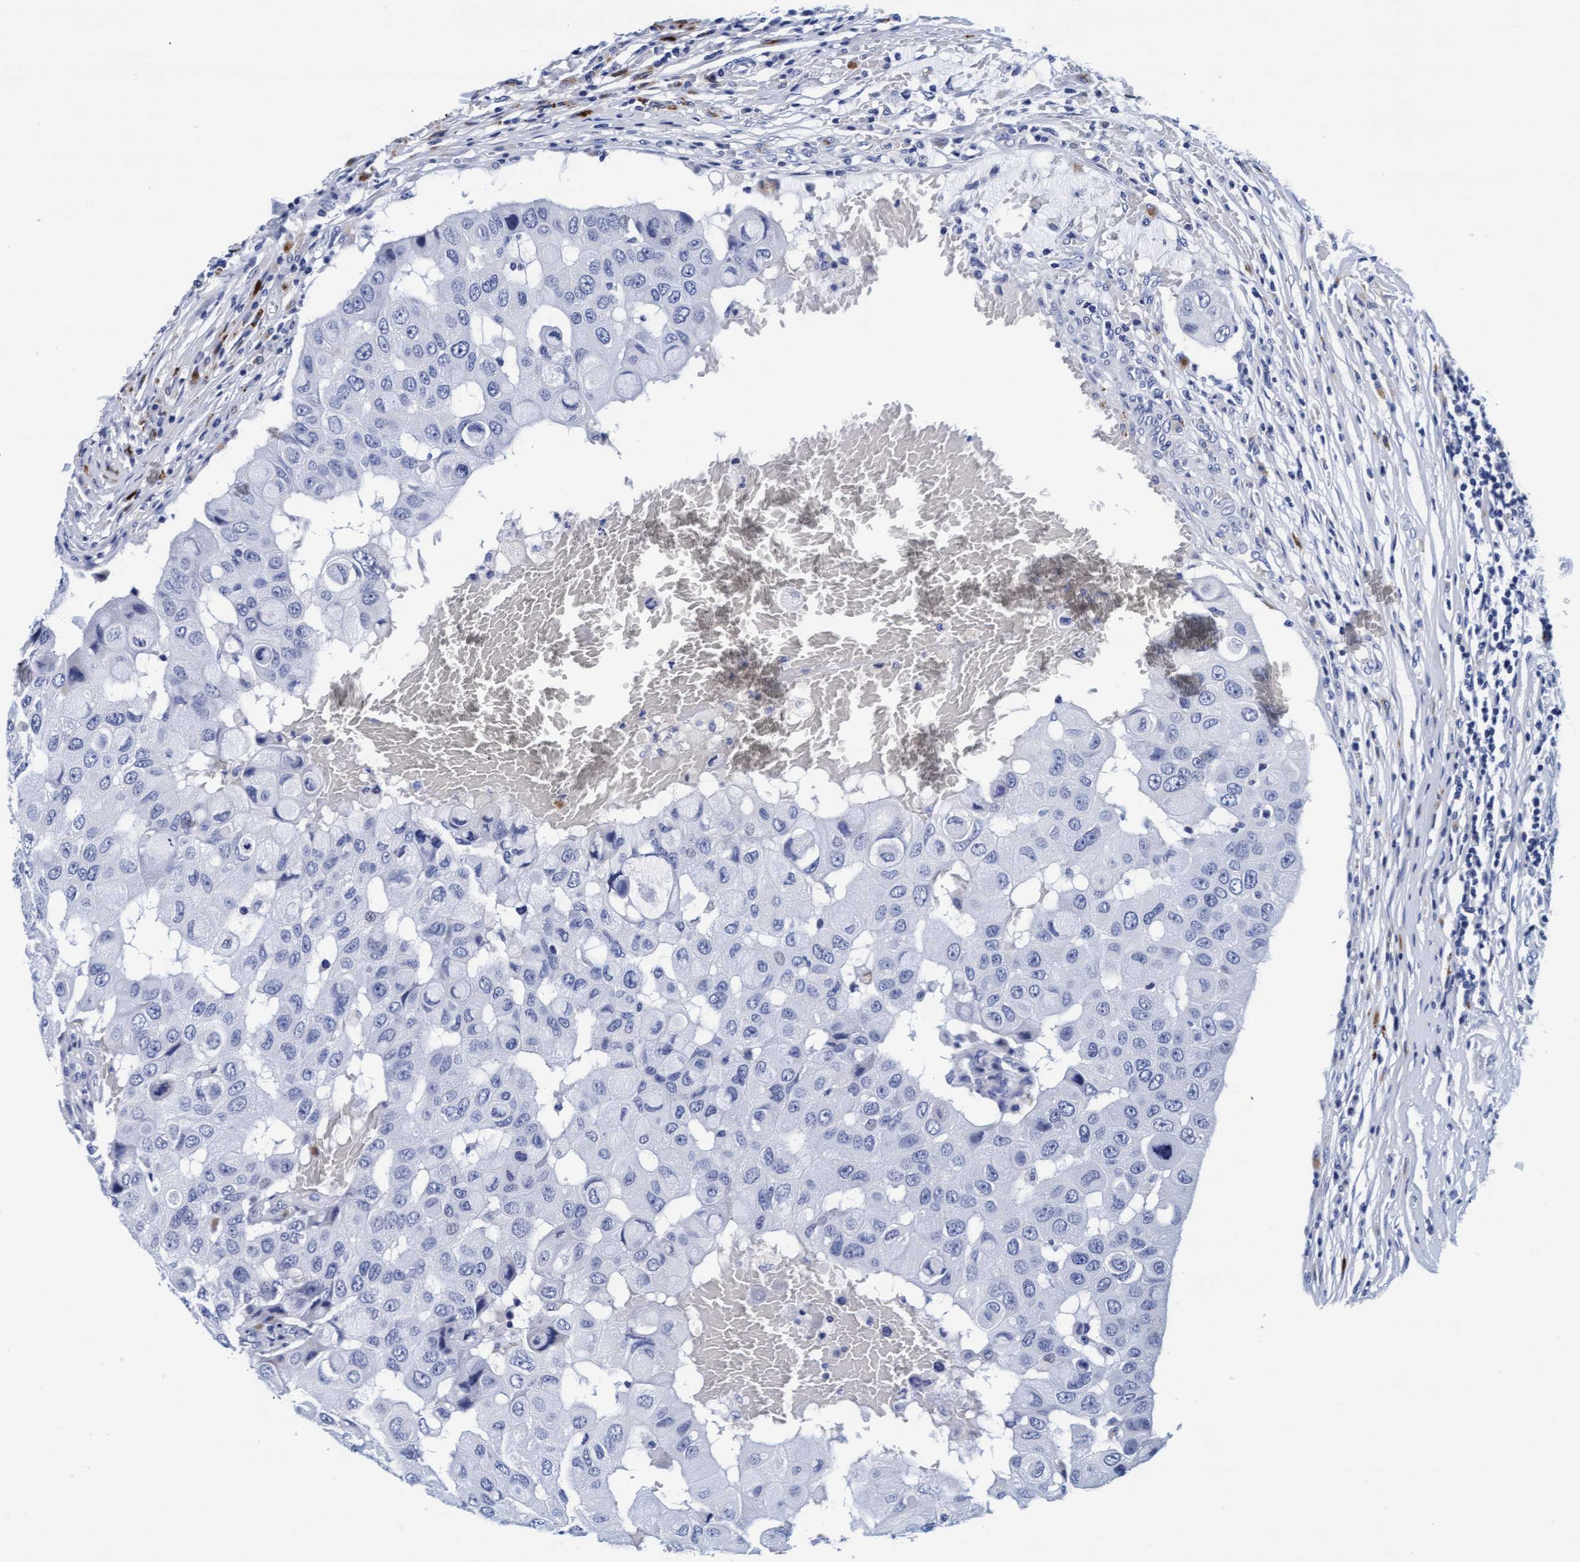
{"staining": {"intensity": "negative", "quantity": "none", "location": "none"}, "tissue": "breast cancer", "cell_type": "Tumor cells", "image_type": "cancer", "snomed": [{"axis": "morphology", "description": "Duct carcinoma"}, {"axis": "topography", "description": "Breast"}], "caption": "This is a micrograph of immunohistochemistry staining of breast cancer, which shows no positivity in tumor cells.", "gene": "ARSG", "patient": {"sex": "female", "age": 27}}